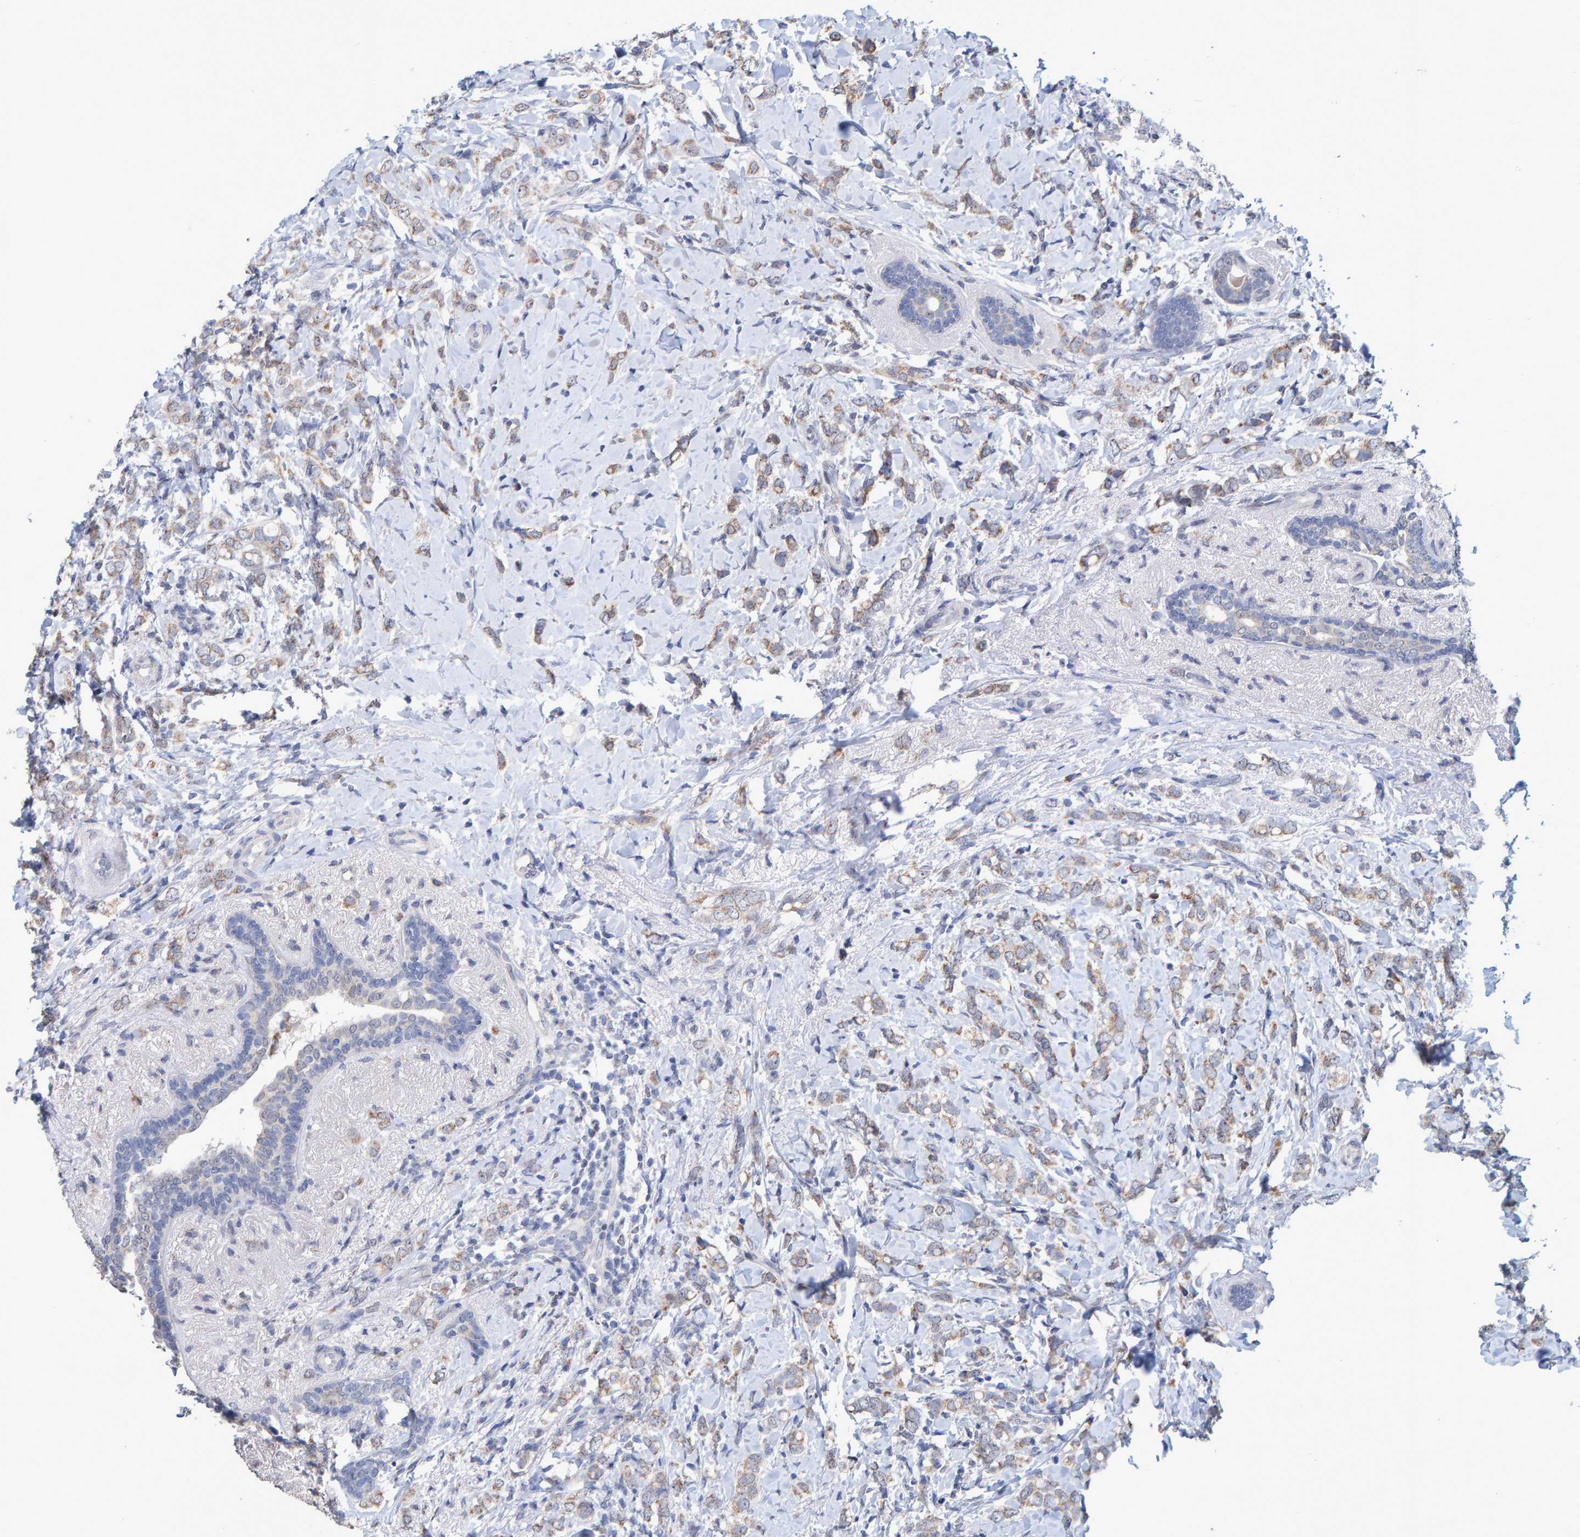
{"staining": {"intensity": "weak", "quantity": ">75%", "location": "cytoplasmic/membranous"}, "tissue": "breast cancer", "cell_type": "Tumor cells", "image_type": "cancer", "snomed": [{"axis": "morphology", "description": "Normal tissue, NOS"}, {"axis": "morphology", "description": "Lobular carcinoma"}, {"axis": "topography", "description": "Breast"}], "caption": "Protein expression analysis of lobular carcinoma (breast) reveals weak cytoplasmic/membranous staining in approximately >75% of tumor cells. (DAB (3,3'-diaminobenzidine) IHC, brown staining for protein, blue staining for nuclei).", "gene": "USP43", "patient": {"sex": "female", "age": 47}}